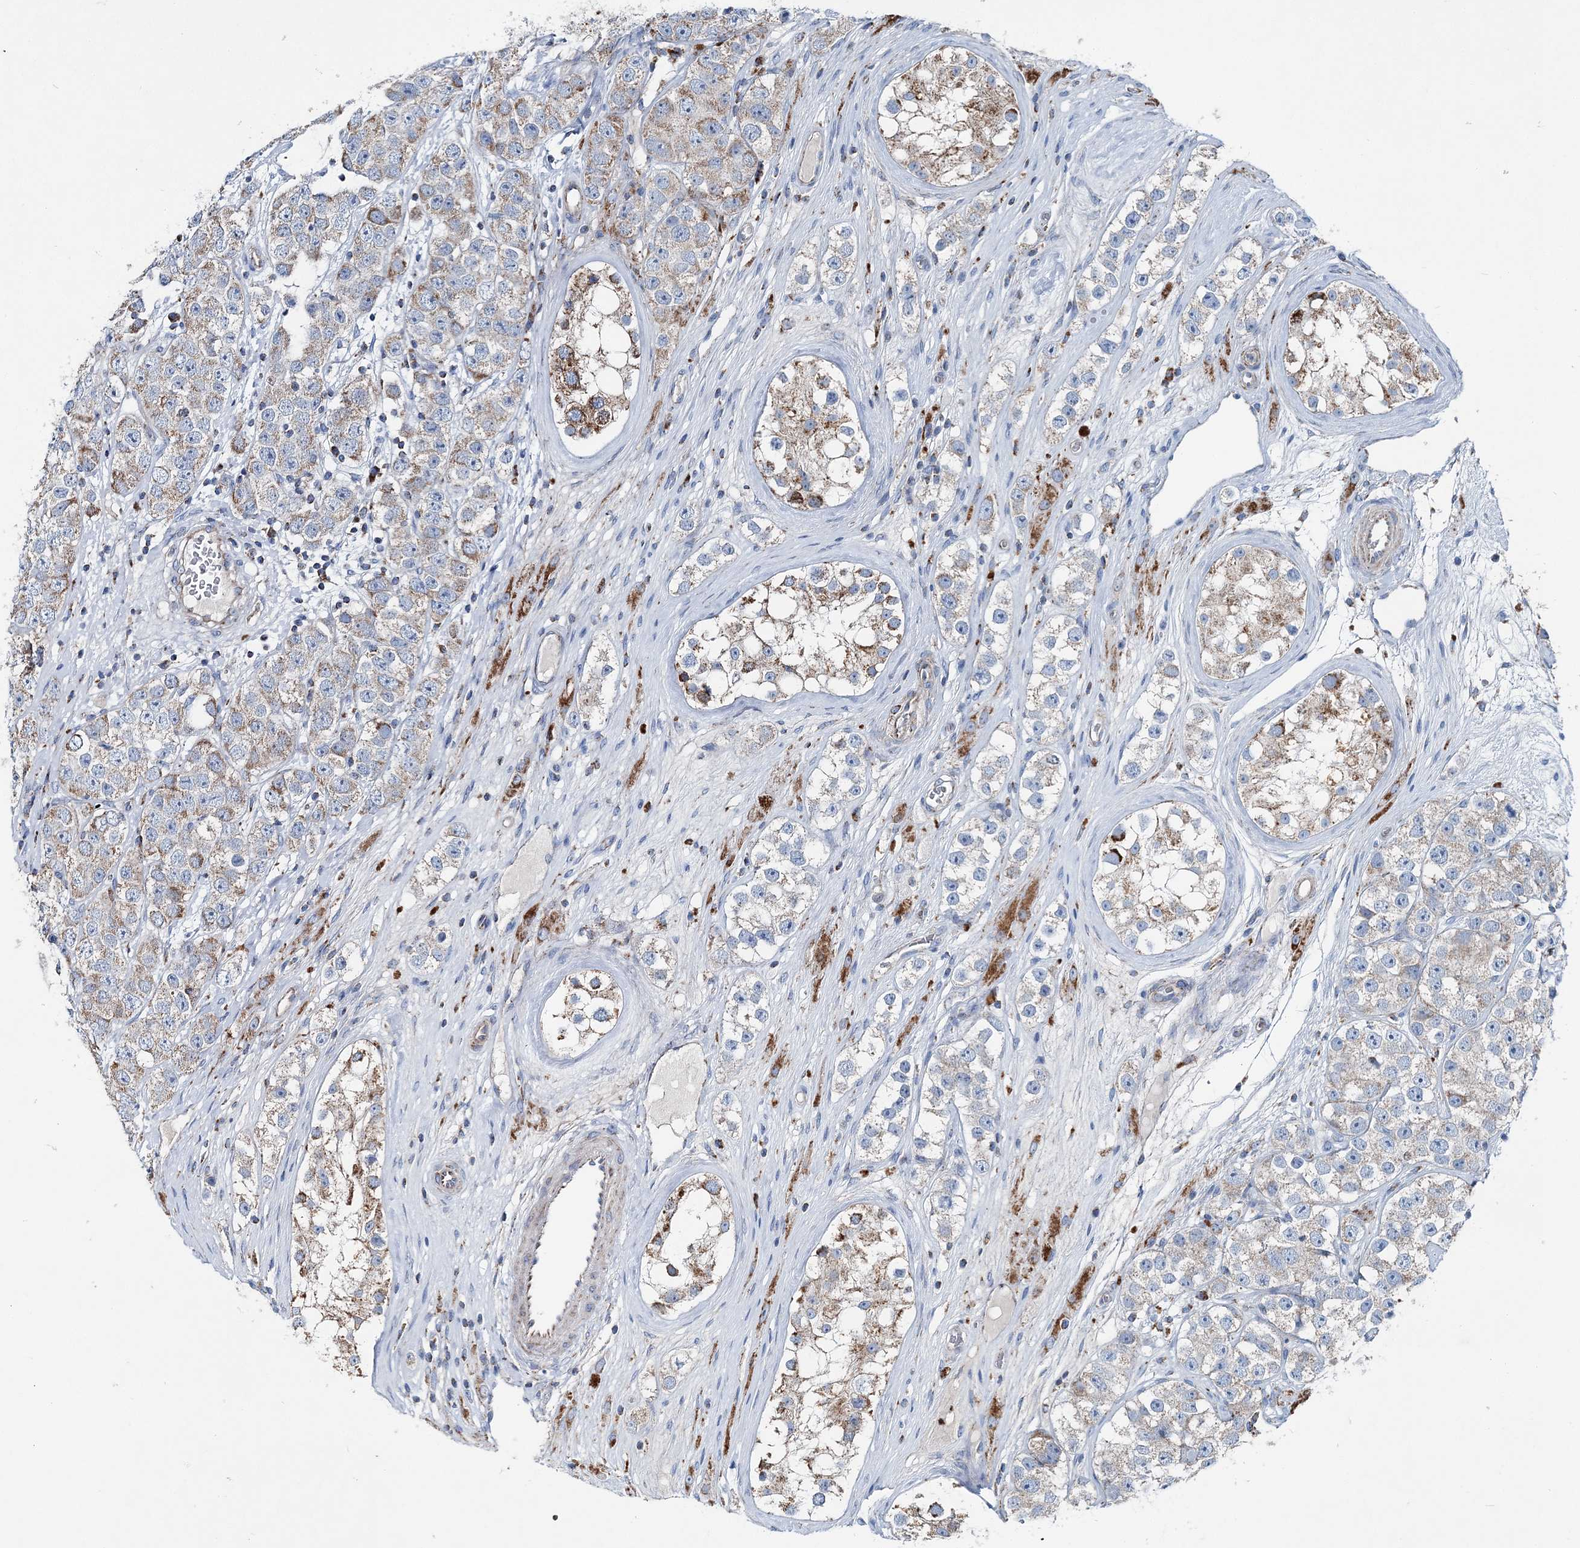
{"staining": {"intensity": "moderate", "quantity": "<25%", "location": "cytoplasmic/membranous"}, "tissue": "testis cancer", "cell_type": "Tumor cells", "image_type": "cancer", "snomed": [{"axis": "morphology", "description": "Seminoma, NOS"}, {"axis": "topography", "description": "Testis"}], "caption": "High-magnification brightfield microscopy of testis cancer stained with DAB (3,3'-diaminobenzidine) (brown) and counterstained with hematoxylin (blue). tumor cells exhibit moderate cytoplasmic/membranous expression is present in approximately<25% of cells. Nuclei are stained in blue.", "gene": "SPAG16", "patient": {"sex": "male", "age": 28}}